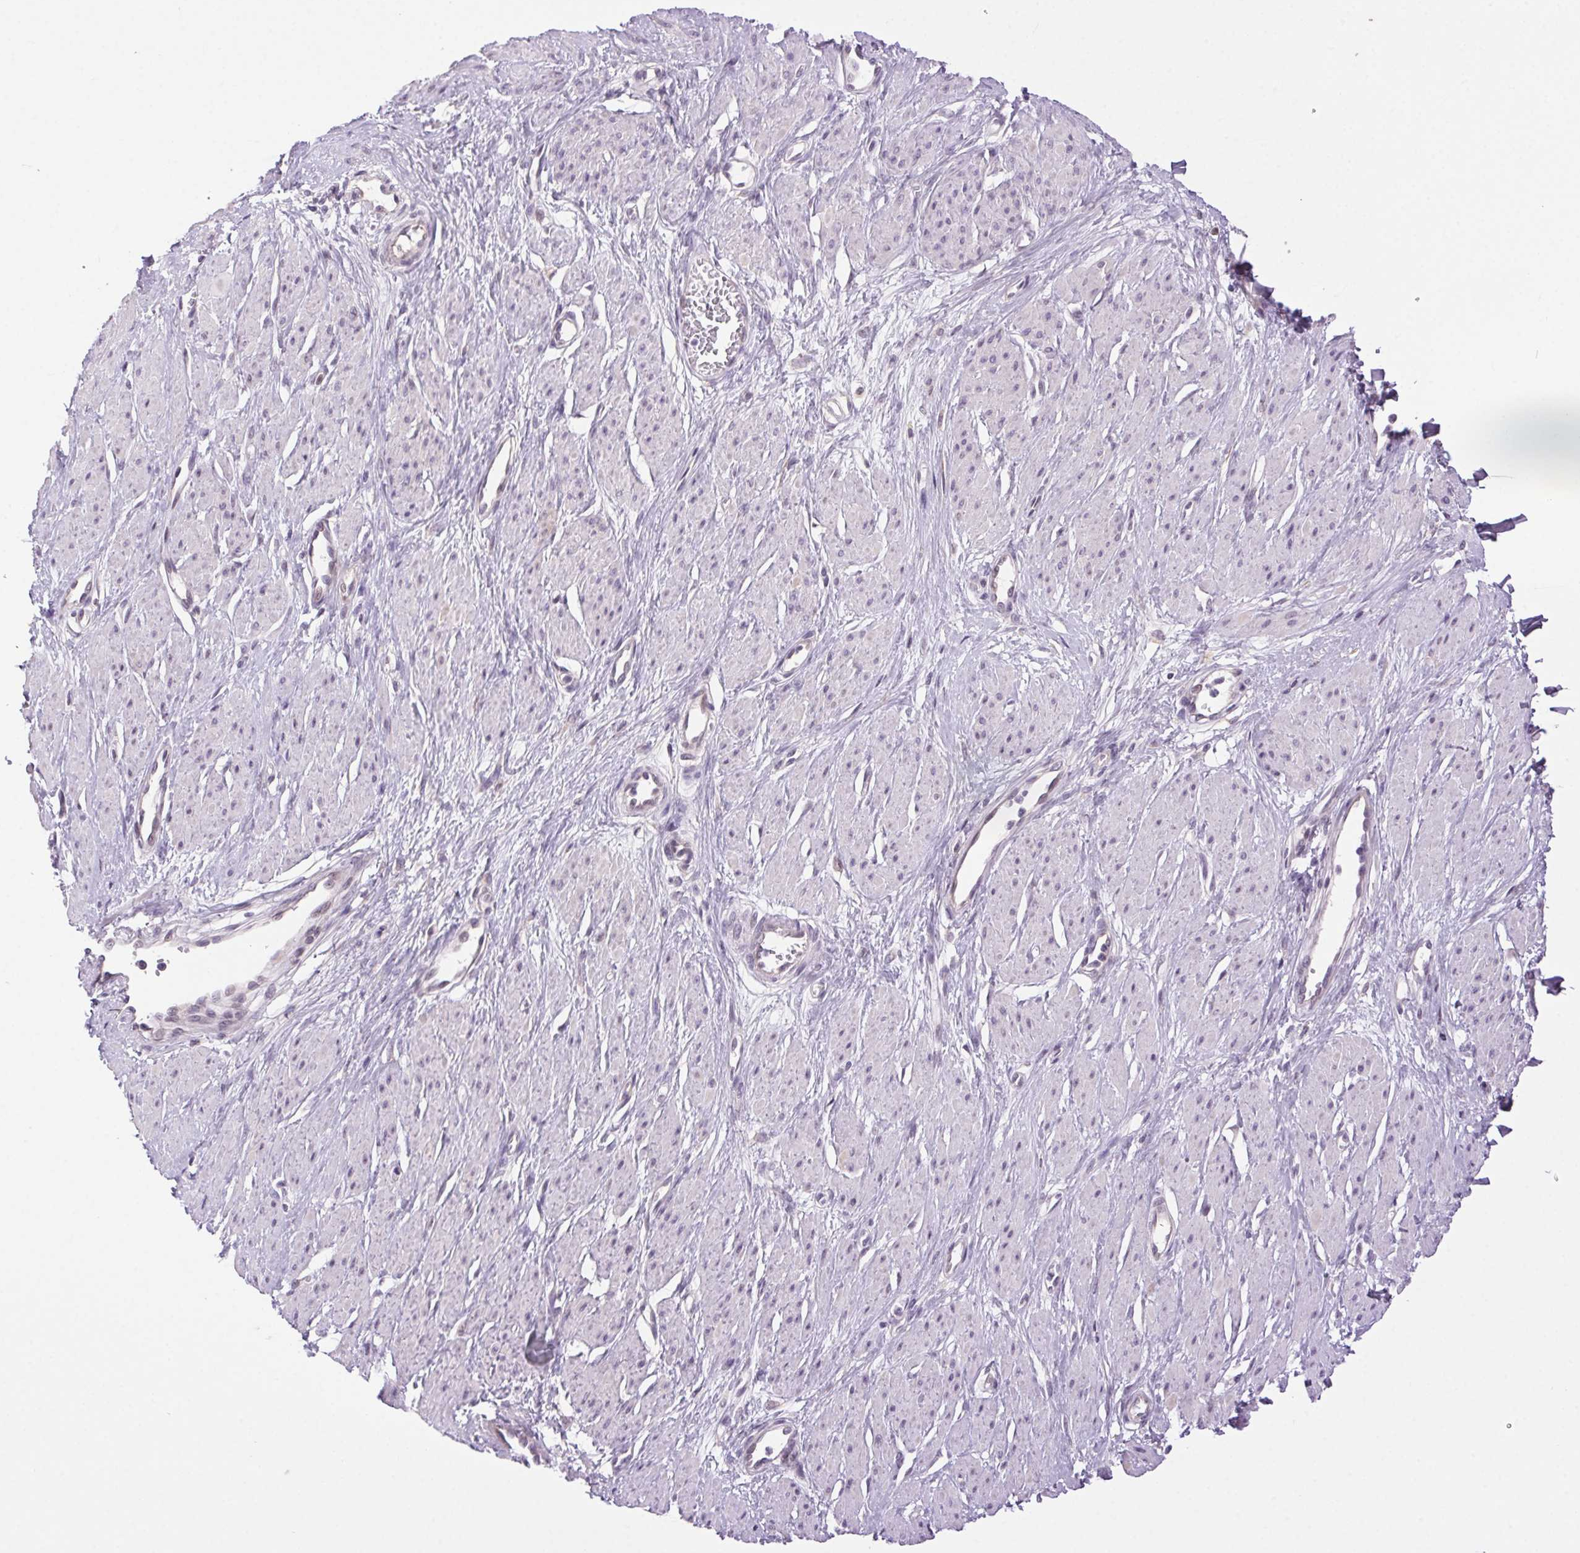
{"staining": {"intensity": "negative", "quantity": "none", "location": "none"}, "tissue": "smooth muscle", "cell_type": "Smooth muscle cells", "image_type": "normal", "snomed": [{"axis": "morphology", "description": "Normal tissue, NOS"}, {"axis": "topography", "description": "Smooth muscle"}, {"axis": "topography", "description": "Uterus"}], "caption": "The micrograph shows no significant staining in smooth muscle cells of smooth muscle.", "gene": "SYT11", "patient": {"sex": "female", "age": 39}}